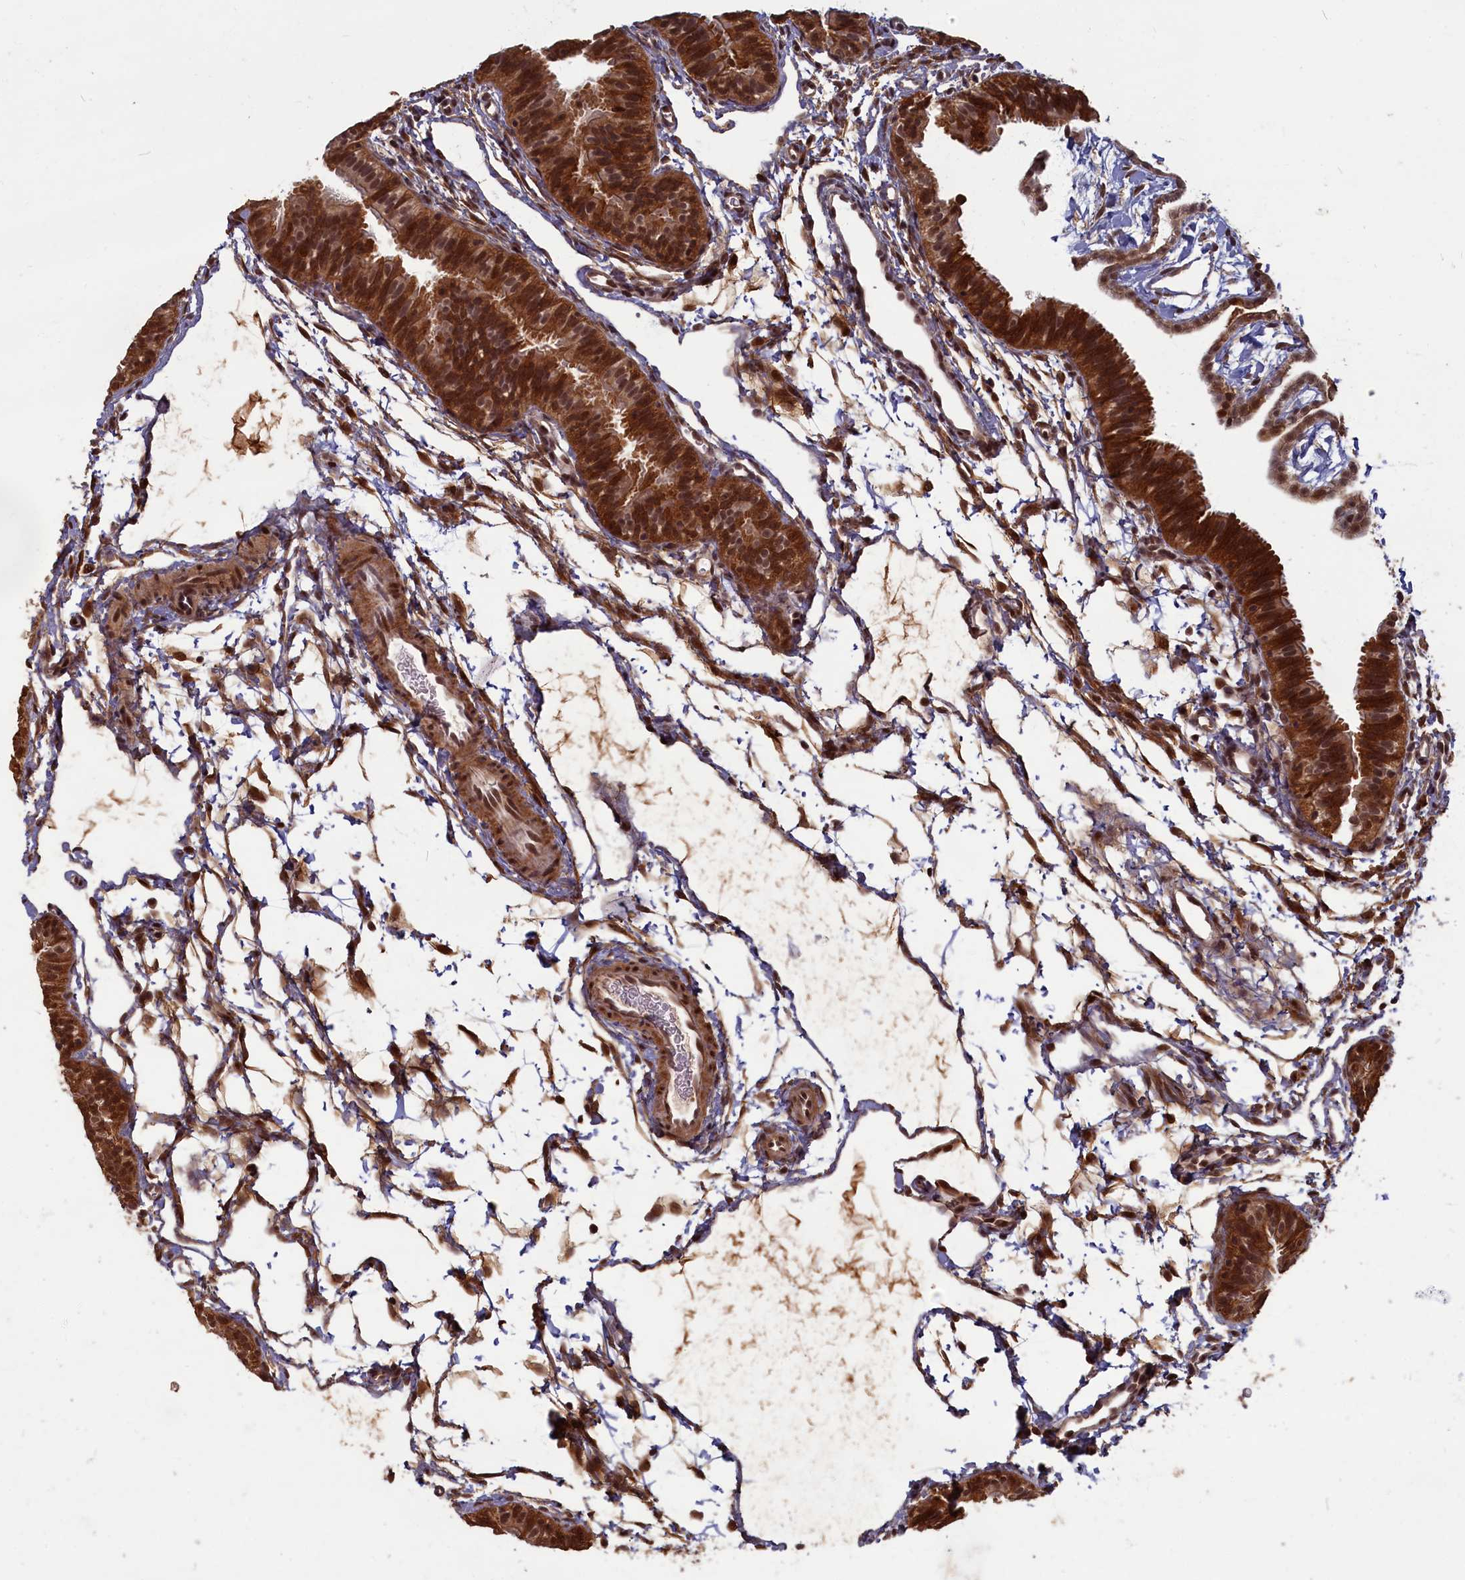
{"staining": {"intensity": "strong", "quantity": ">75%", "location": "cytoplasmic/membranous,nuclear"}, "tissue": "fallopian tube", "cell_type": "Glandular cells", "image_type": "normal", "snomed": [{"axis": "morphology", "description": "Normal tissue, NOS"}, {"axis": "topography", "description": "Fallopian tube"}], "caption": "Immunohistochemical staining of normal human fallopian tube shows high levels of strong cytoplasmic/membranous,nuclear positivity in about >75% of glandular cells. The staining was performed using DAB (3,3'-diaminobenzidine) to visualize the protein expression in brown, while the nuclei were stained in blue with hematoxylin (Magnification: 20x).", "gene": "HIF3A", "patient": {"sex": "female", "age": 35}}